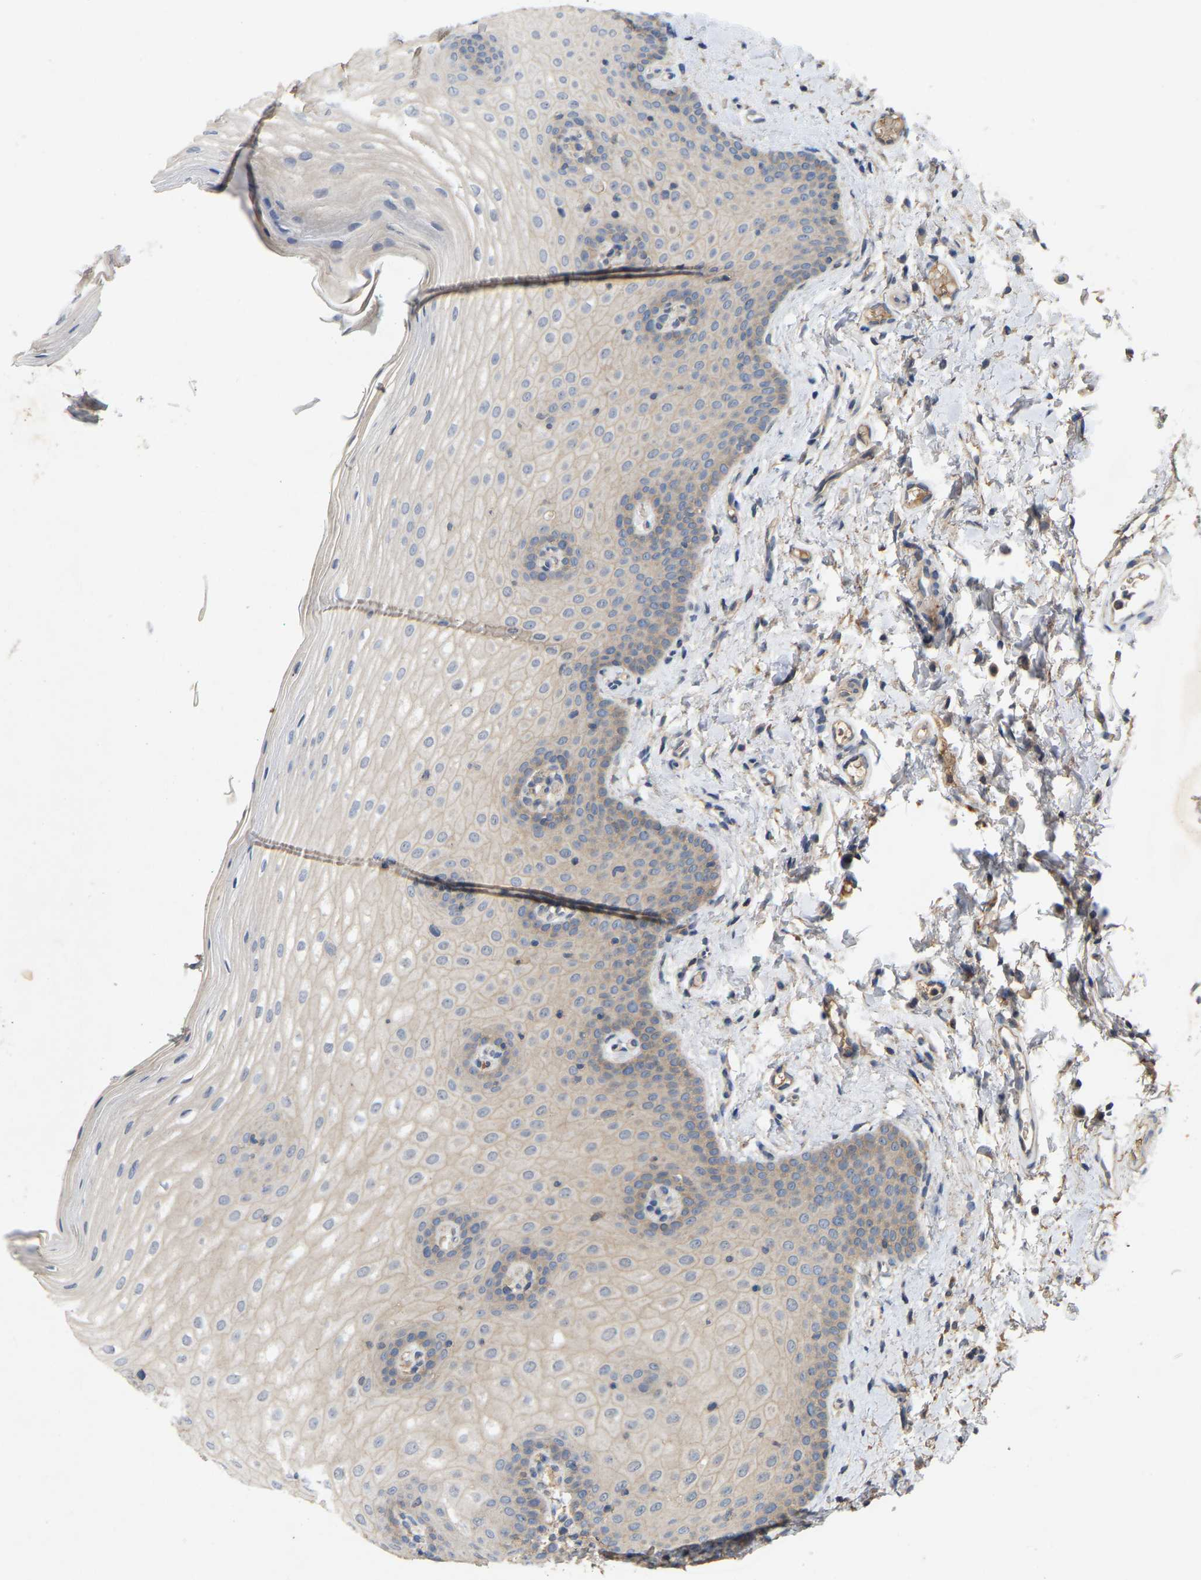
{"staining": {"intensity": "weak", "quantity": "<25%", "location": "cytoplasmic/membranous"}, "tissue": "oral mucosa", "cell_type": "Squamous epithelial cells", "image_type": "normal", "snomed": [{"axis": "morphology", "description": "Normal tissue, NOS"}, {"axis": "topography", "description": "Skin"}, {"axis": "topography", "description": "Oral tissue"}], "caption": "Squamous epithelial cells show no significant expression in benign oral mucosa.", "gene": "LPAR2", "patient": {"sex": "male", "age": 84}}